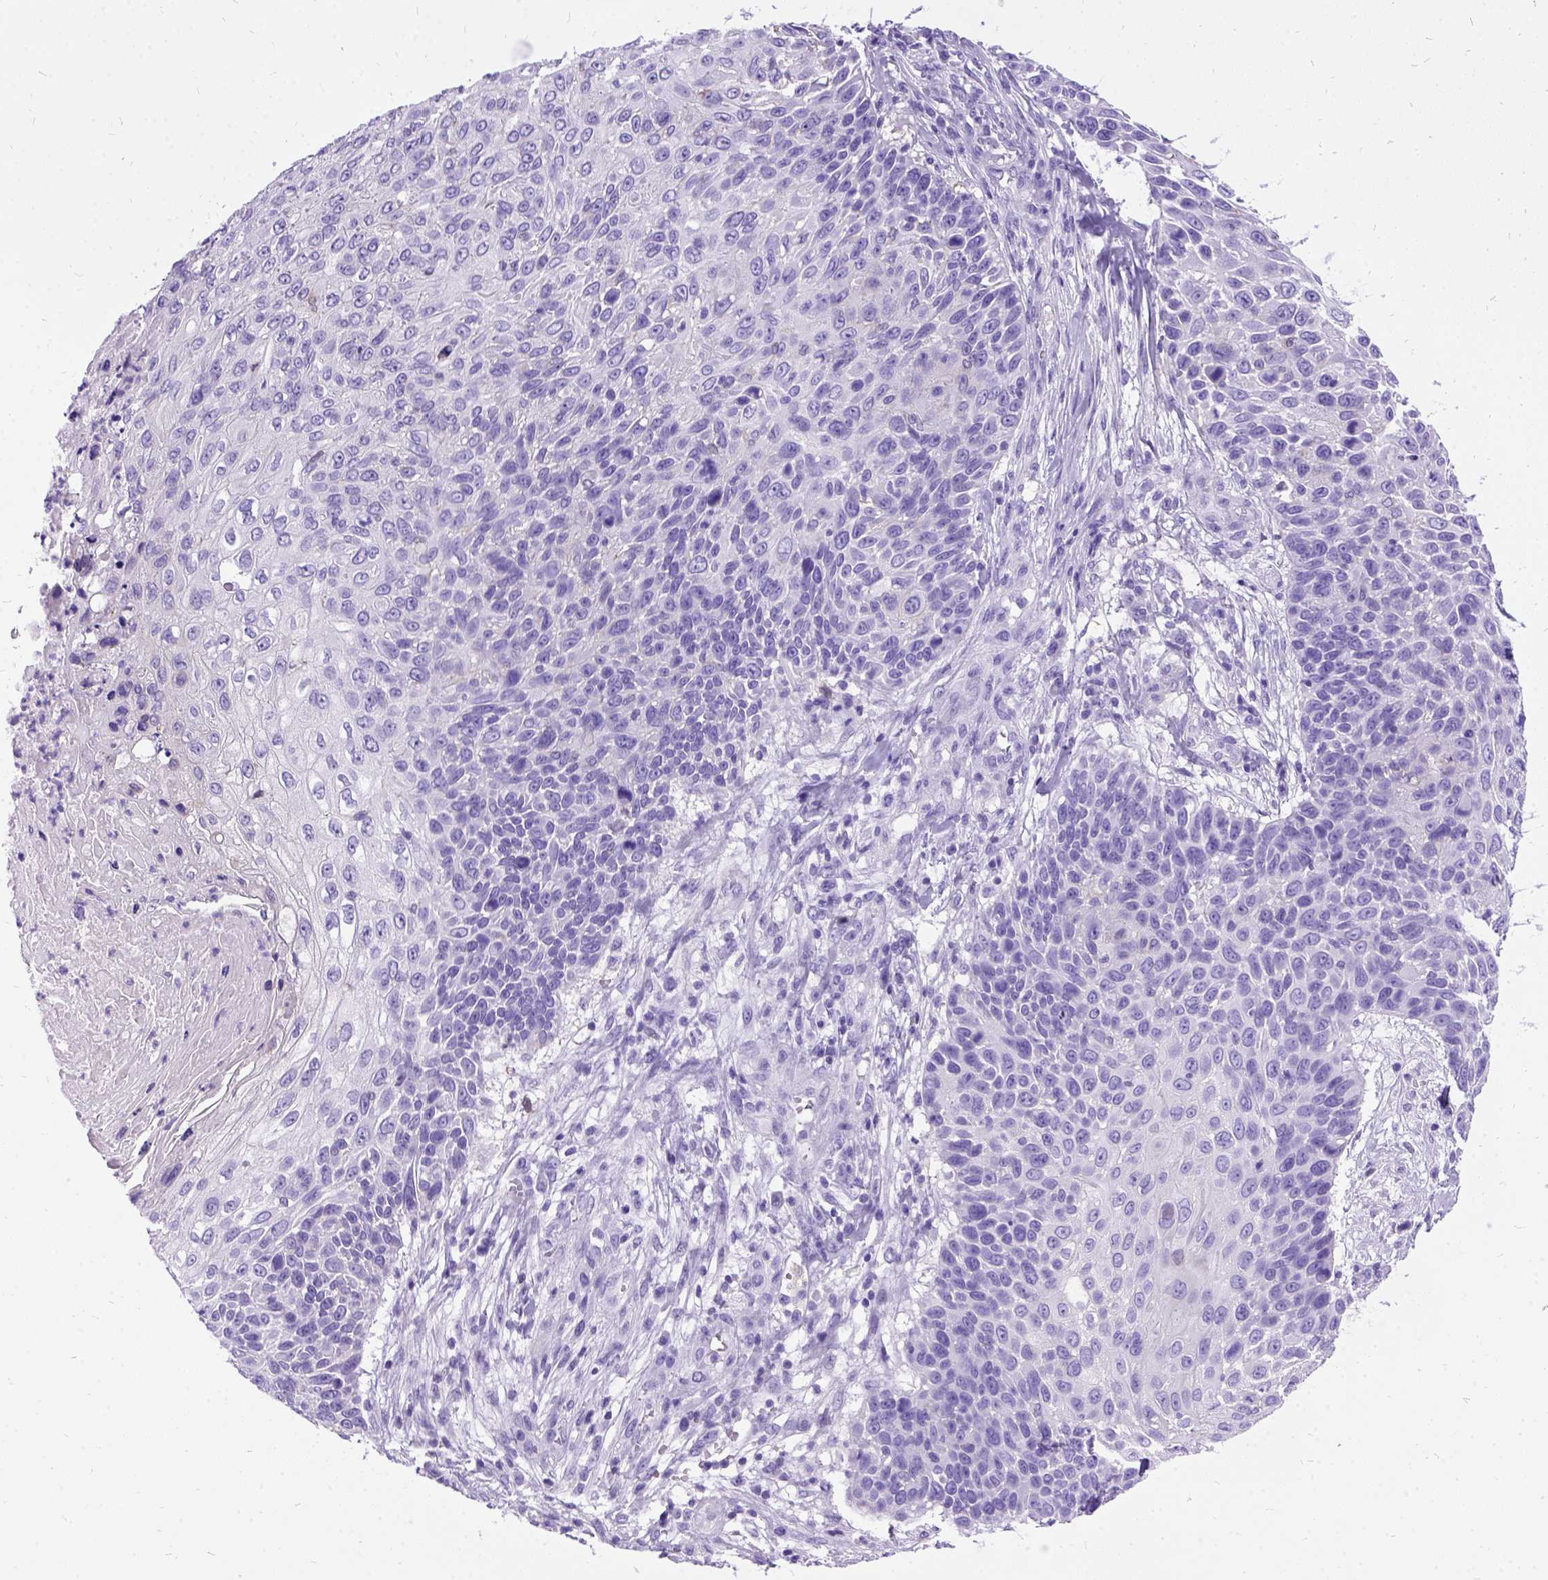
{"staining": {"intensity": "negative", "quantity": "none", "location": "none"}, "tissue": "skin cancer", "cell_type": "Tumor cells", "image_type": "cancer", "snomed": [{"axis": "morphology", "description": "Squamous cell carcinoma, NOS"}, {"axis": "topography", "description": "Skin"}], "caption": "Human skin cancer stained for a protein using IHC exhibits no expression in tumor cells.", "gene": "PRG2", "patient": {"sex": "male", "age": 92}}